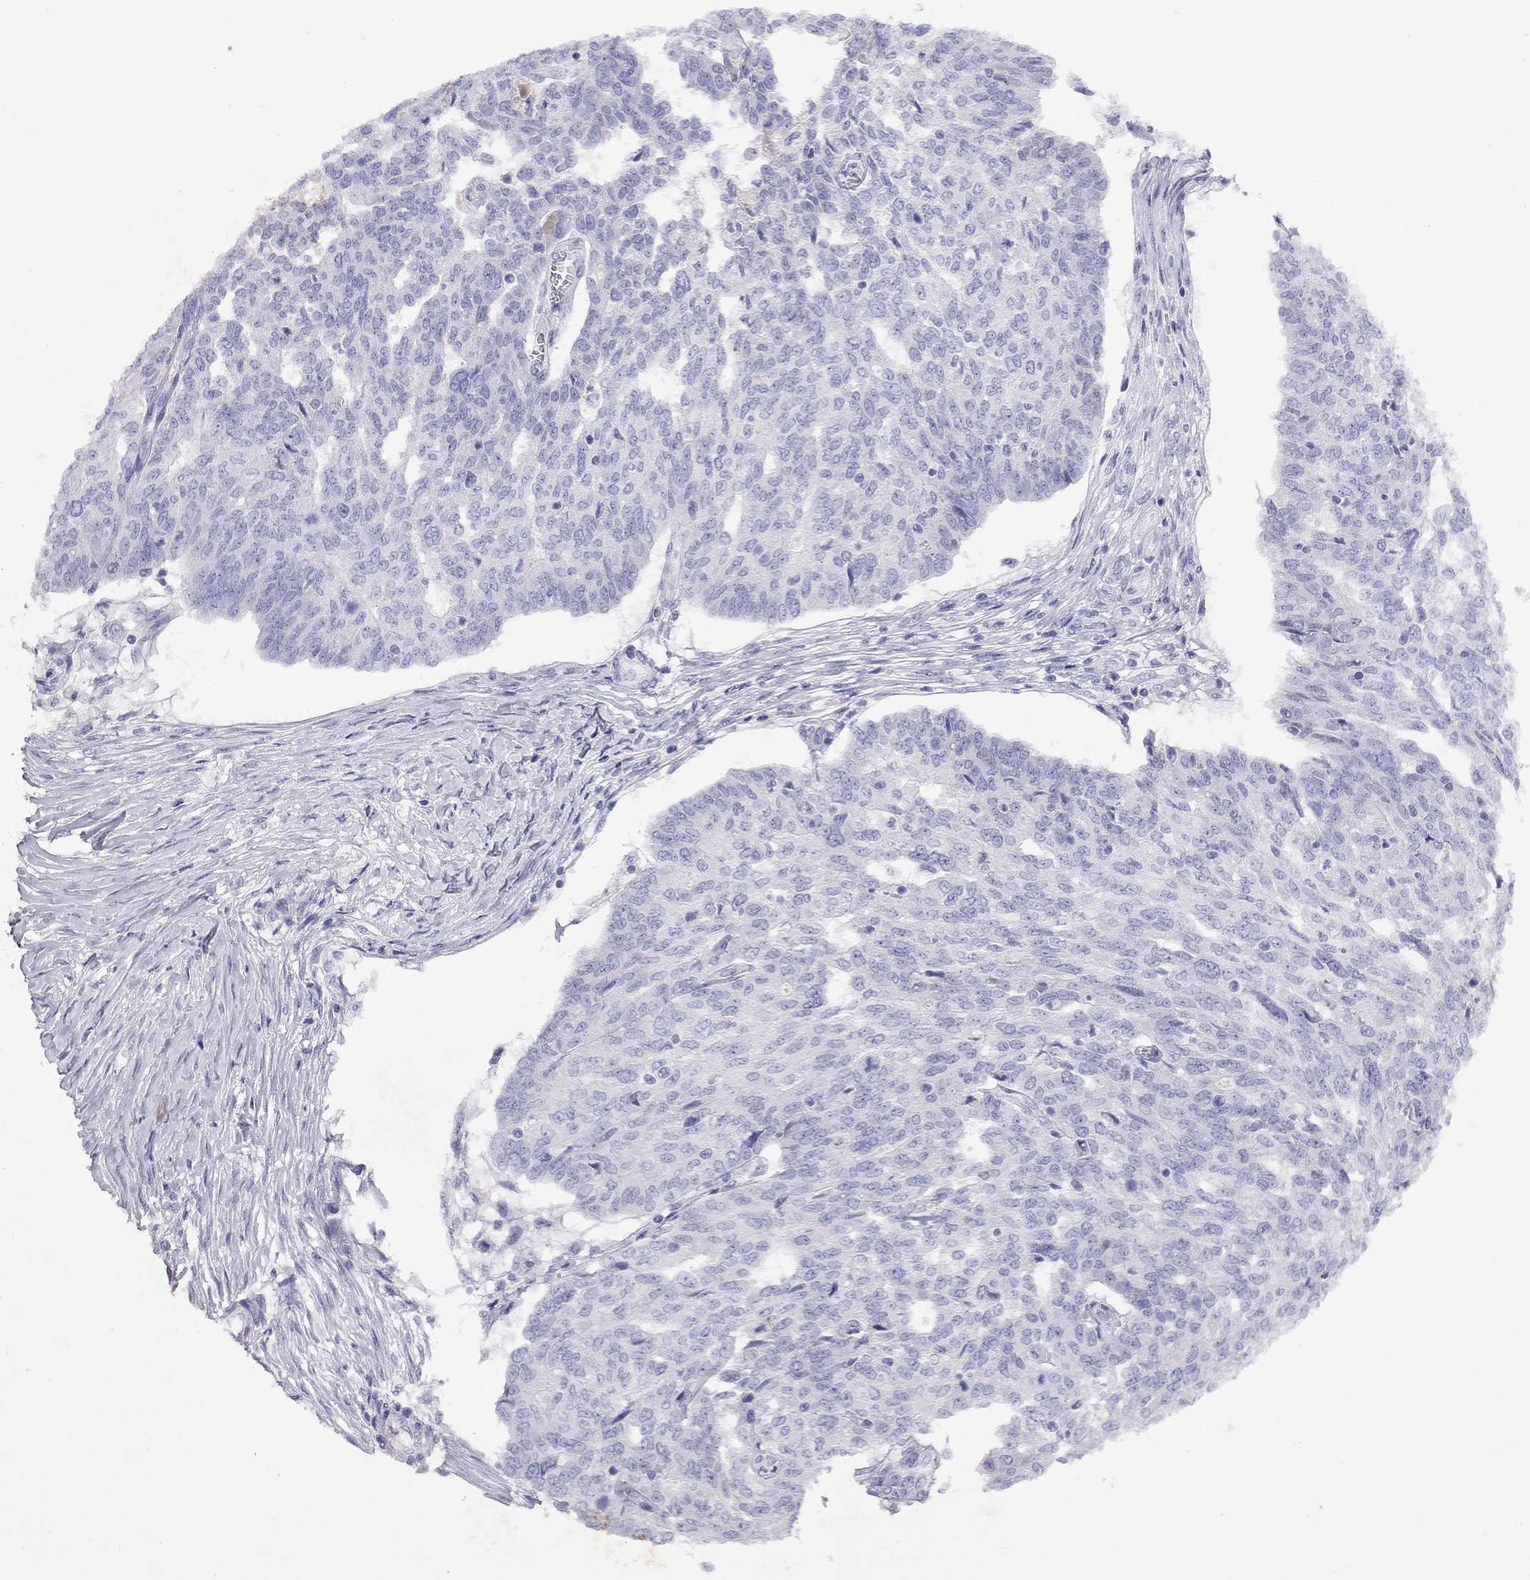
{"staining": {"intensity": "negative", "quantity": "none", "location": "none"}, "tissue": "ovarian cancer", "cell_type": "Tumor cells", "image_type": "cancer", "snomed": [{"axis": "morphology", "description": "Cystadenocarcinoma, serous, NOS"}, {"axis": "topography", "description": "Ovary"}], "caption": "Human ovarian cancer stained for a protein using IHC exhibits no staining in tumor cells.", "gene": "GNAT3", "patient": {"sex": "female", "age": 67}}